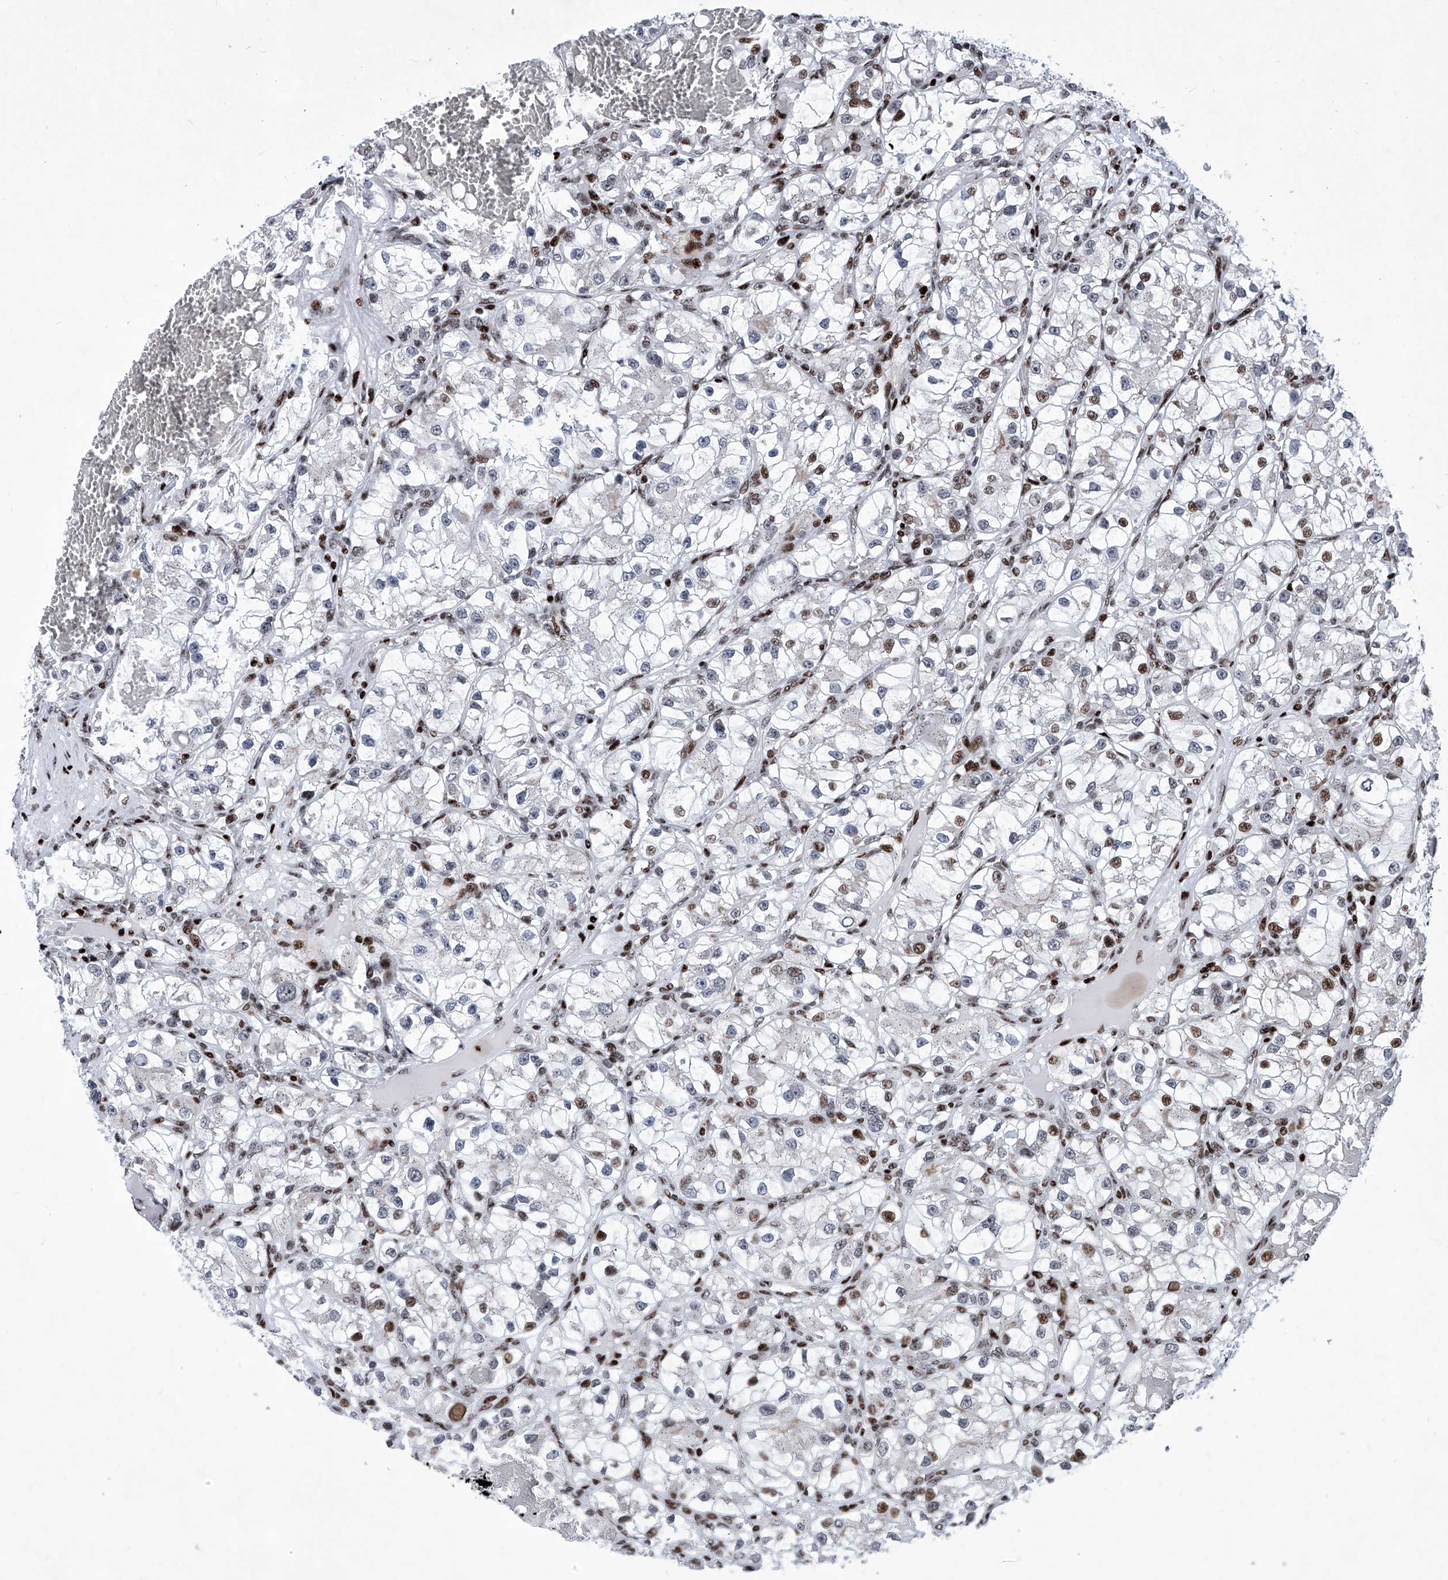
{"staining": {"intensity": "moderate", "quantity": "<25%", "location": "nuclear"}, "tissue": "renal cancer", "cell_type": "Tumor cells", "image_type": "cancer", "snomed": [{"axis": "morphology", "description": "Adenocarcinoma, NOS"}, {"axis": "topography", "description": "Kidney"}], "caption": "A brown stain labels moderate nuclear positivity of a protein in renal cancer tumor cells.", "gene": "HEY2", "patient": {"sex": "female", "age": 57}}